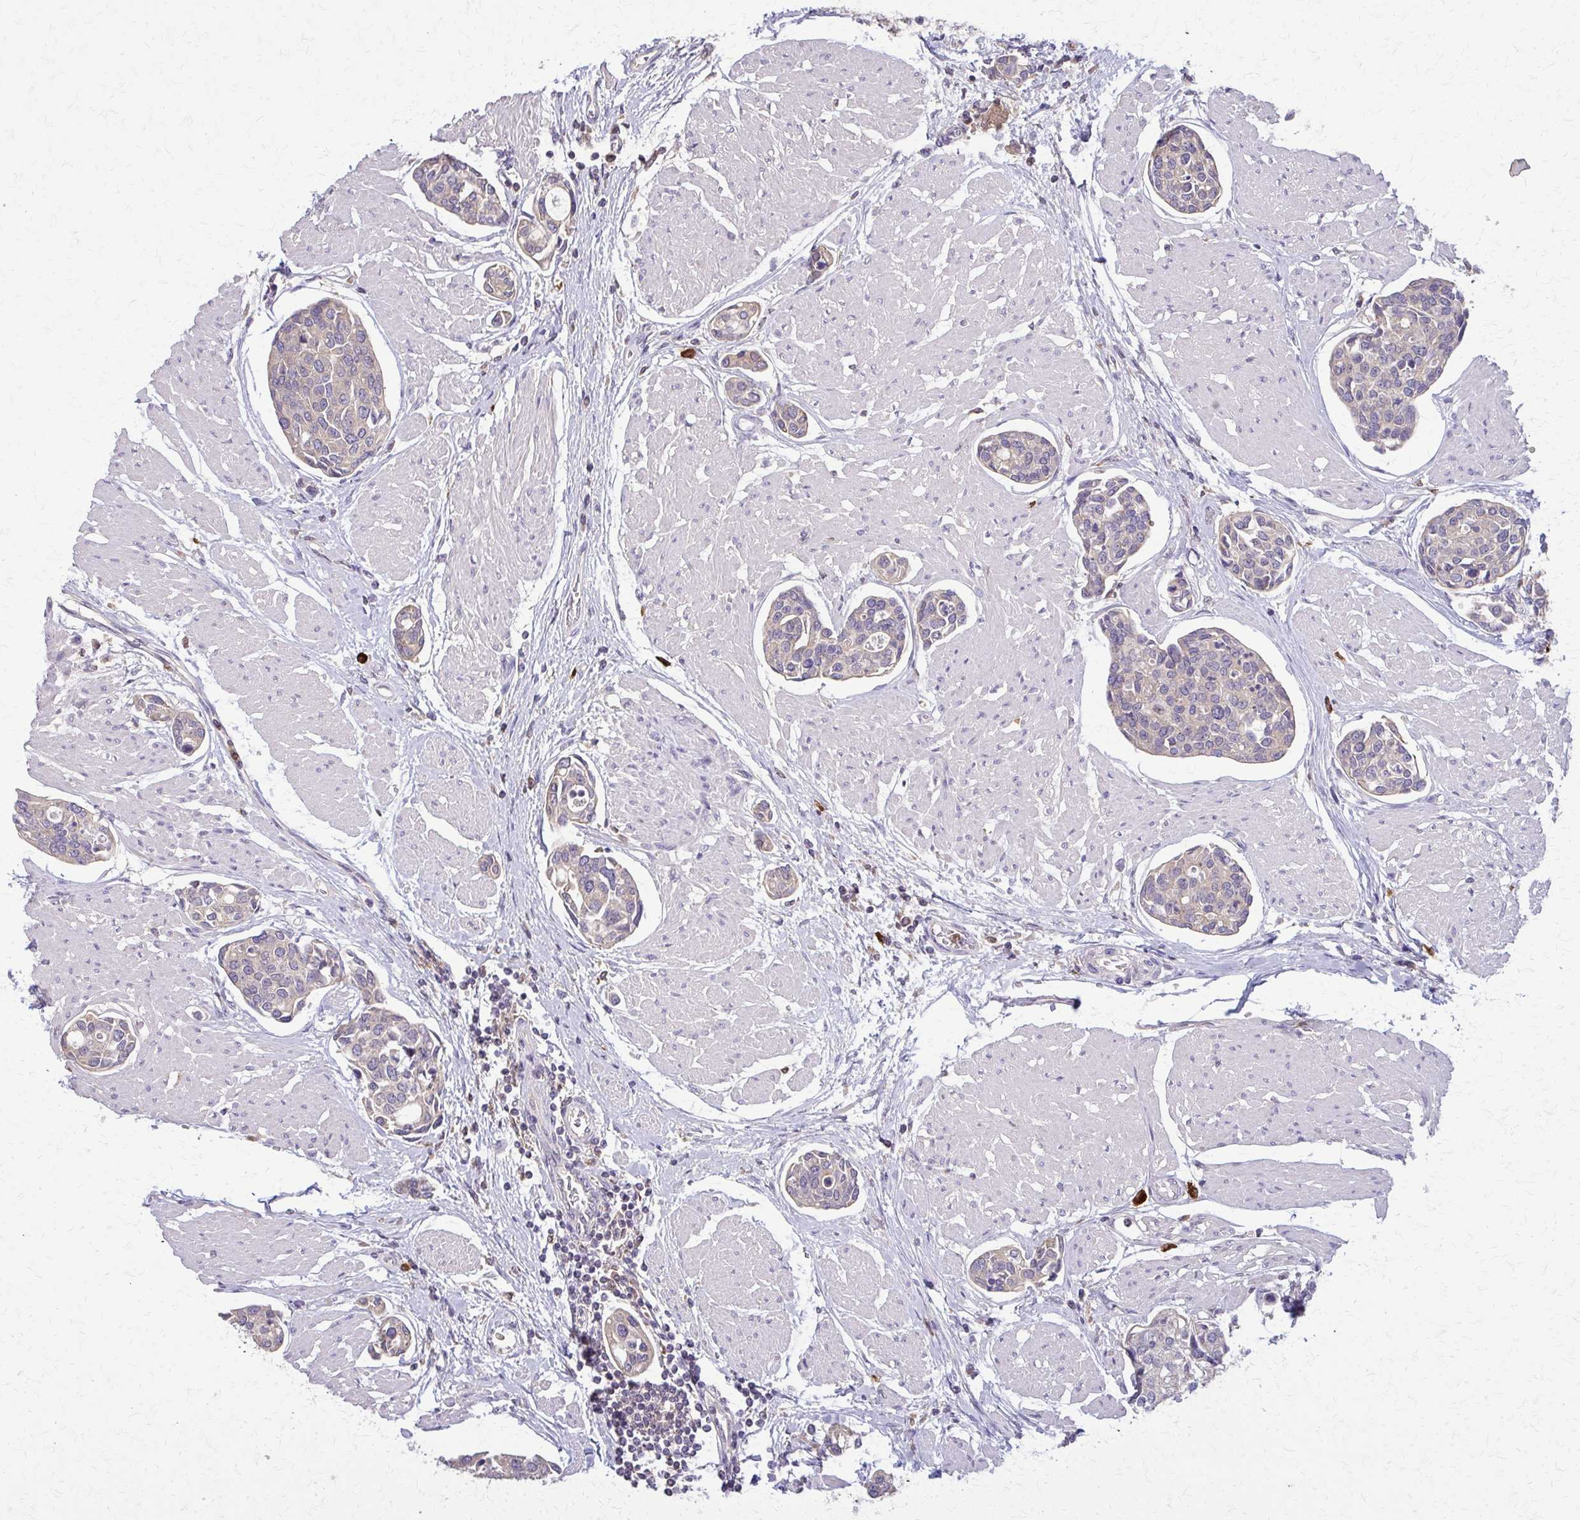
{"staining": {"intensity": "negative", "quantity": "none", "location": "none"}, "tissue": "urothelial cancer", "cell_type": "Tumor cells", "image_type": "cancer", "snomed": [{"axis": "morphology", "description": "Urothelial carcinoma, High grade"}, {"axis": "topography", "description": "Urinary bladder"}], "caption": "There is no significant expression in tumor cells of urothelial cancer.", "gene": "NRBF2", "patient": {"sex": "male", "age": 78}}